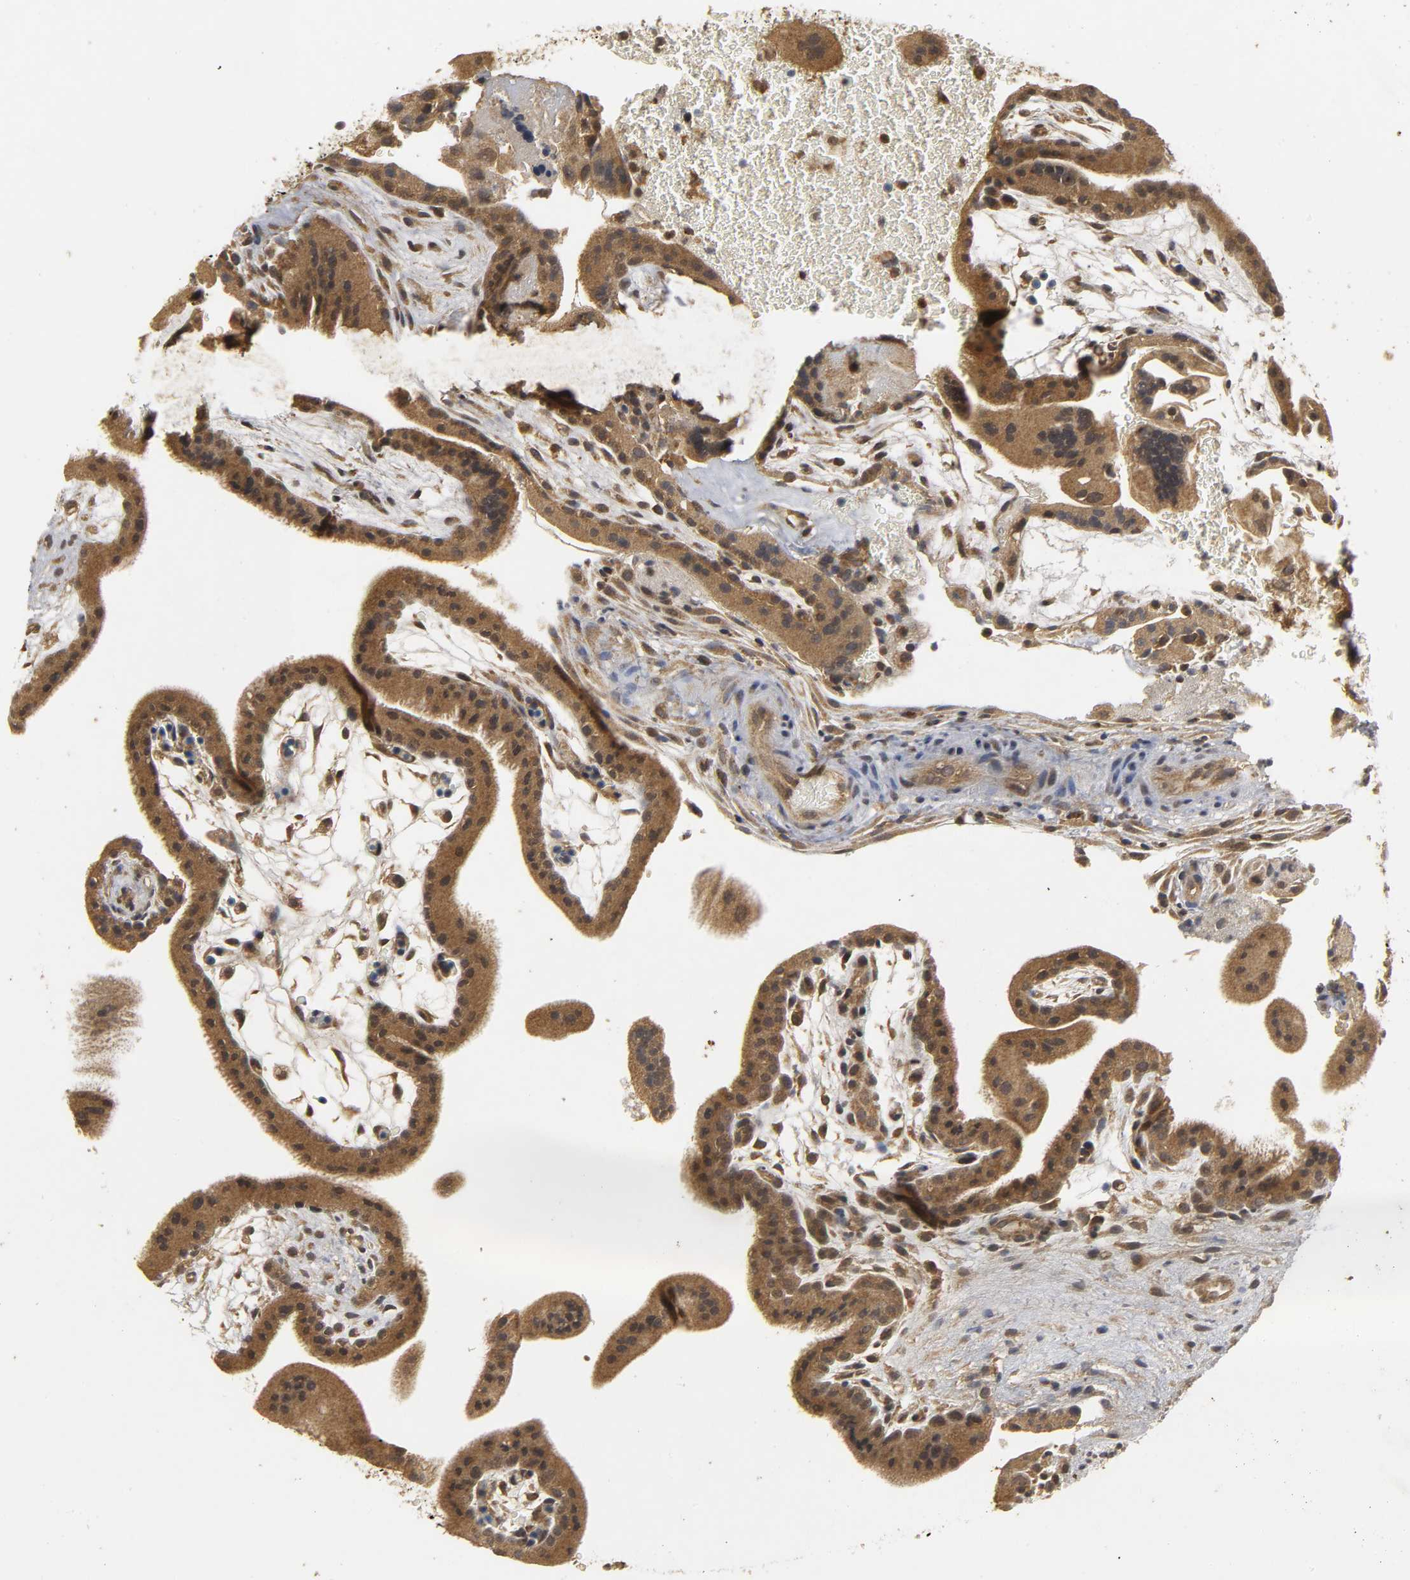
{"staining": {"intensity": "moderate", "quantity": ">75%", "location": "cytoplasmic/membranous"}, "tissue": "placenta", "cell_type": "Trophoblastic cells", "image_type": "normal", "snomed": [{"axis": "morphology", "description": "Normal tissue, NOS"}, {"axis": "topography", "description": "Placenta"}], "caption": "Brown immunohistochemical staining in normal human placenta reveals moderate cytoplasmic/membranous expression in approximately >75% of trophoblastic cells. (brown staining indicates protein expression, while blue staining denotes nuclei).", "gene": "TRAF6", "patient": {"sex": "female", "age": 19}}